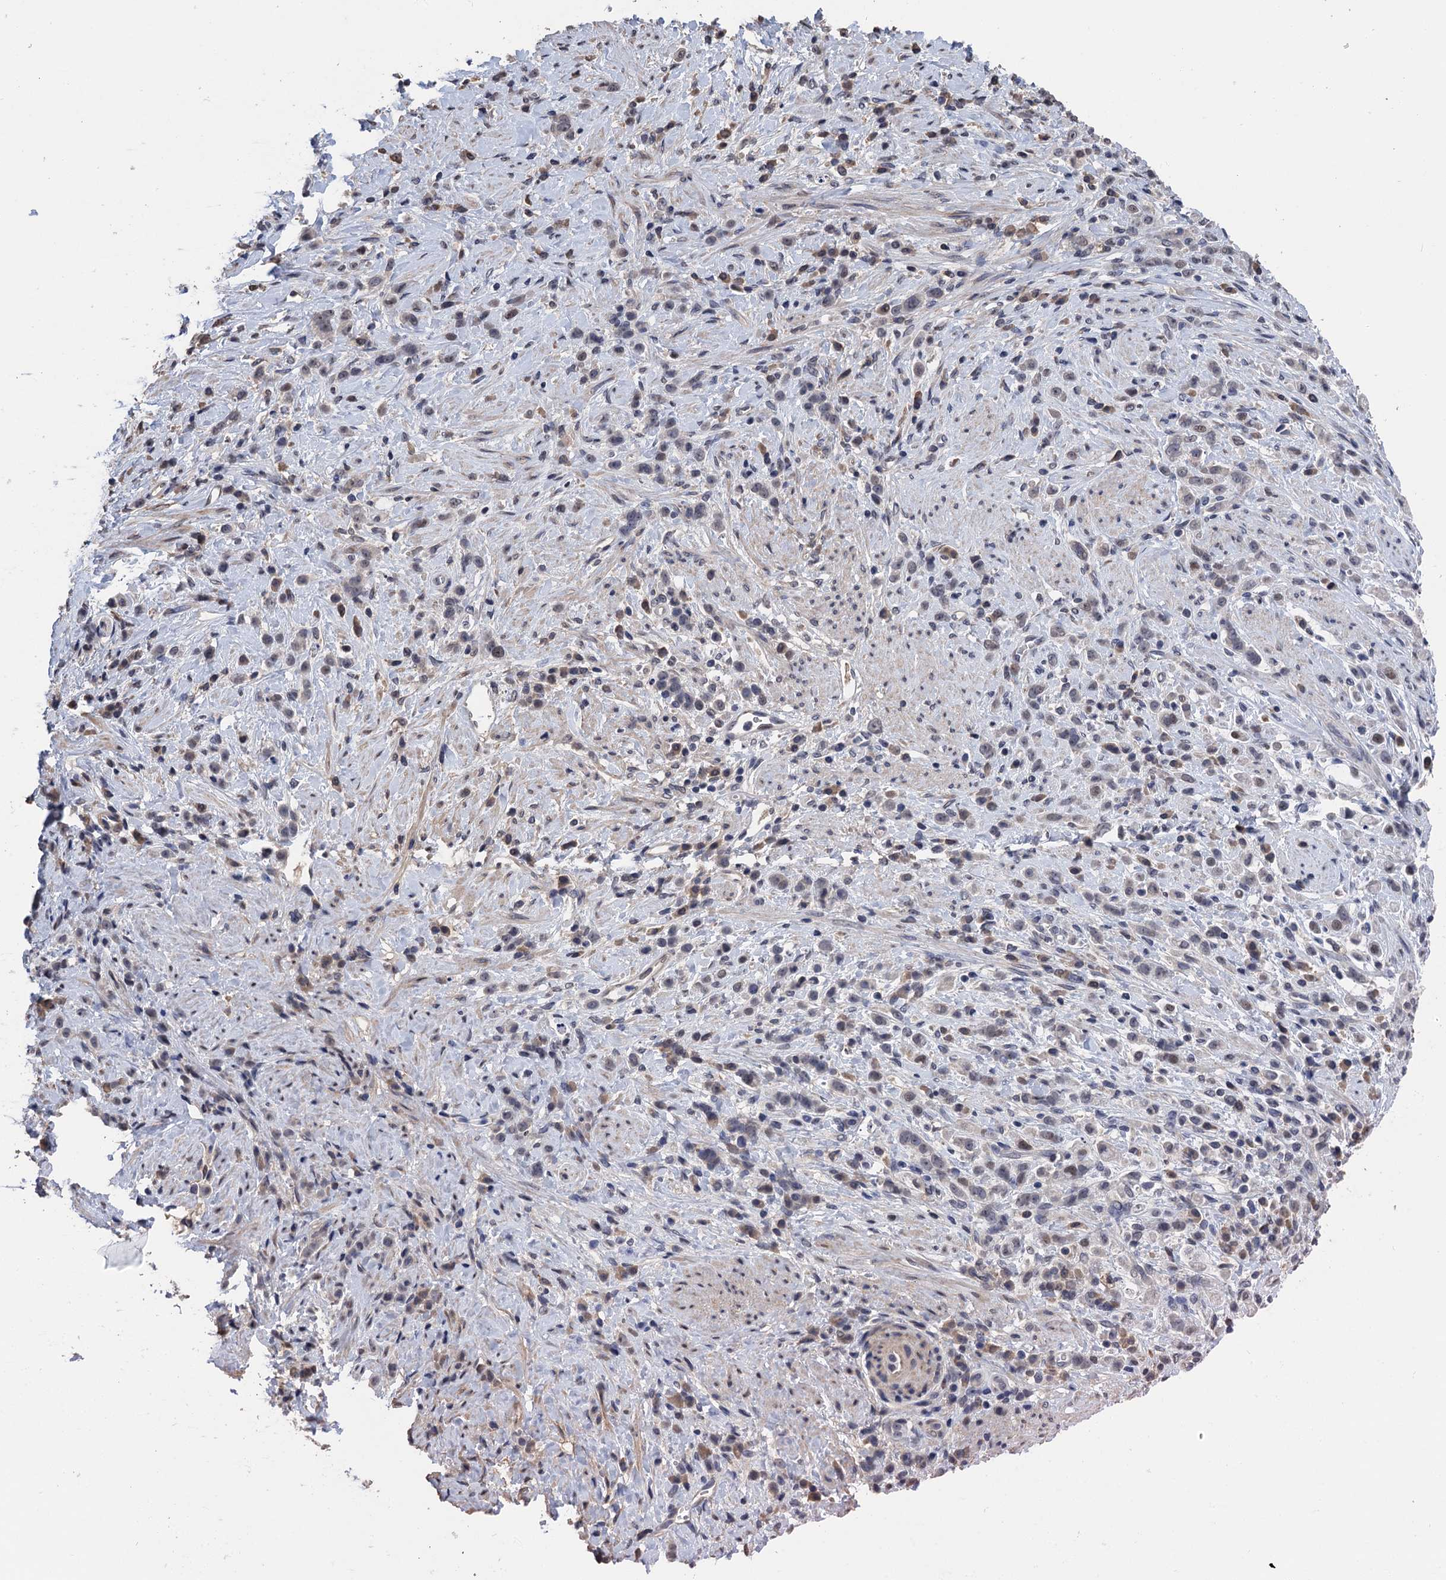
{"staining": {"intensity": "negative", "quantity": "none", "location": "none"}, "tissue": "stomach cancer", "cell_type": "Tumor cells", "image_type": "cancer", "snomed": [{"axis": "morphology", "description": "Adenocarcinoma, NOS"}, {"axis": "topography", "description": "Stomach"}], "caption": "A high-resolution photomicrograph shows immunohistochemistry (IHC) staining of stomach adenocarcinoma, which demonstrates no significant expression in tumor cells.", "gene": "ART5", "patient": {"sex": "female", "age": 60}}